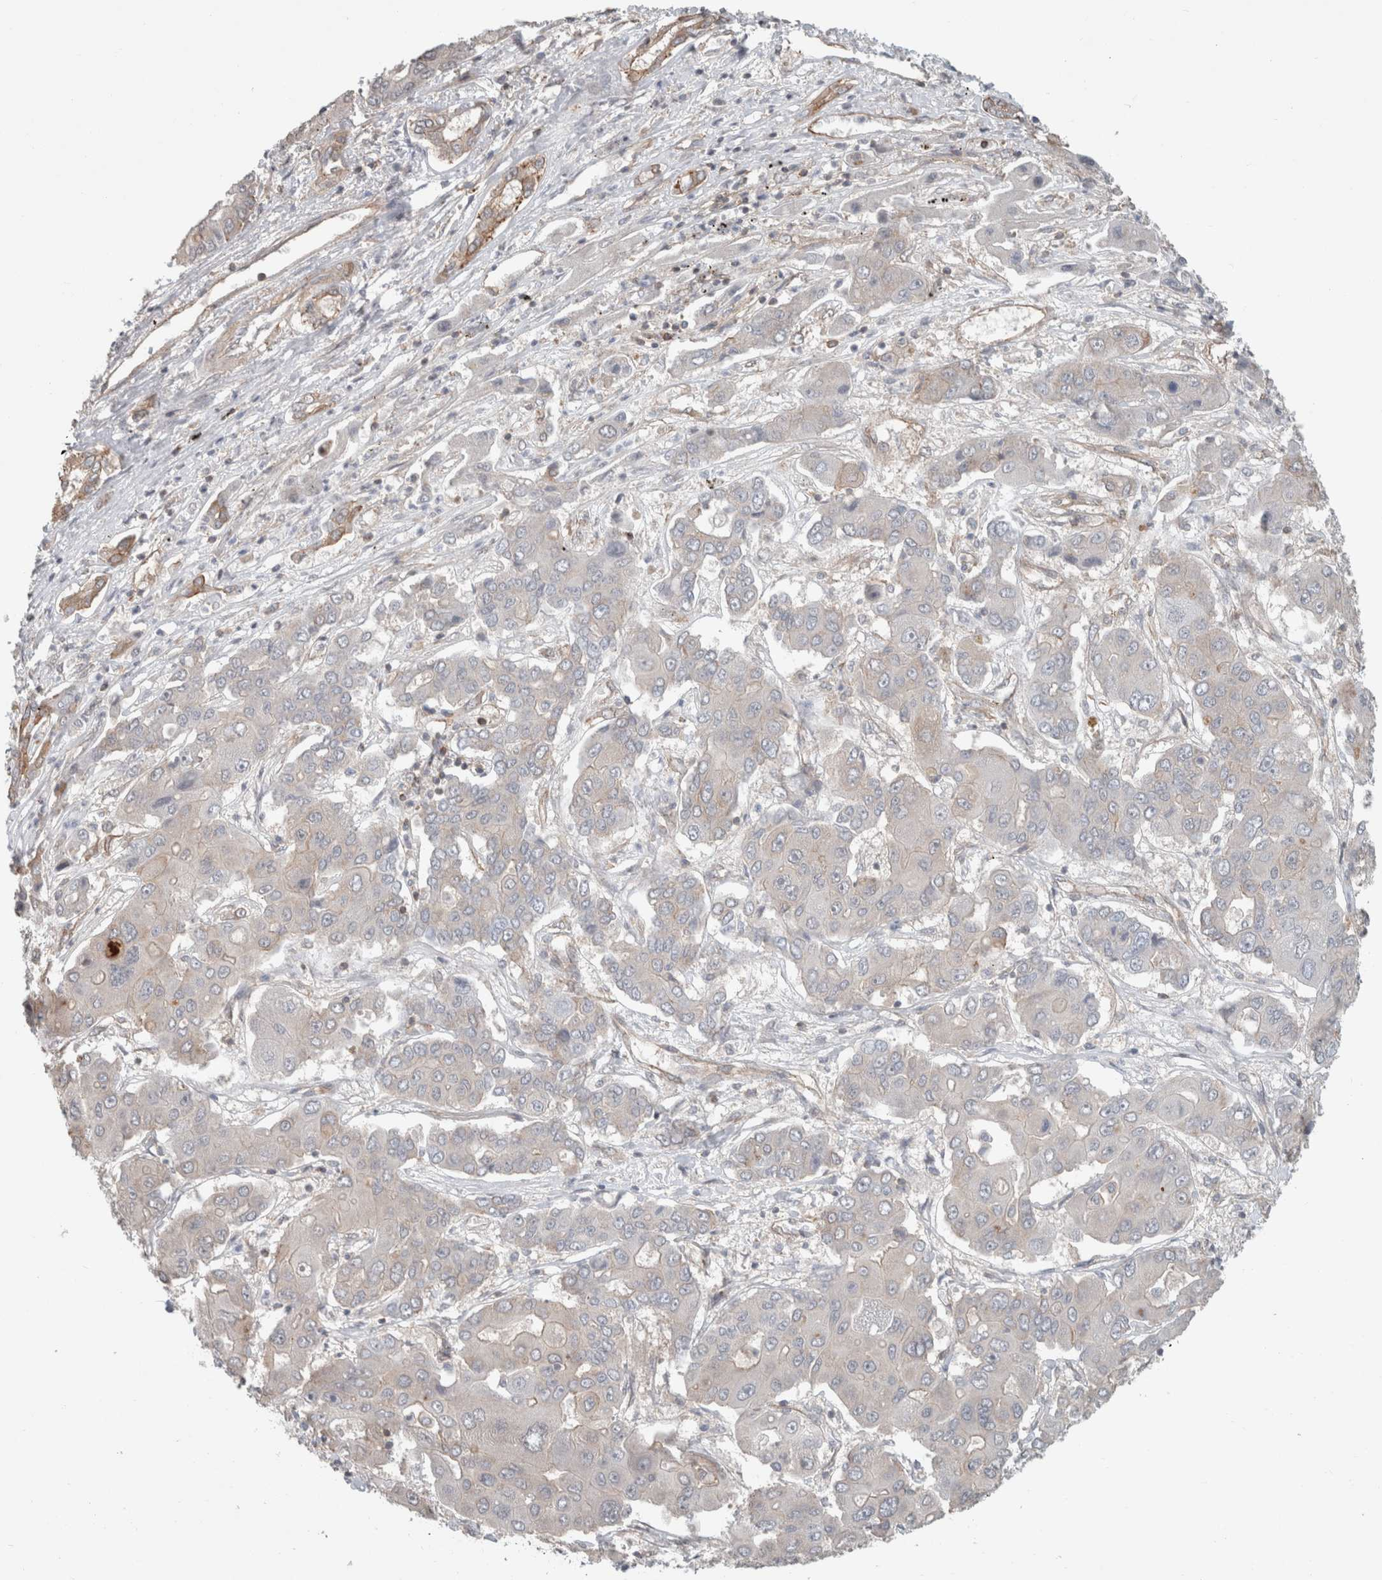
{"staining": {"intensity": "negative", "quantity": "none", "location": "none"}, "tissue": "liver cancer", "cell_type": "Tumor cells", "image_type": "cancer", "snomed": [{"axis": "morphology", "description": "Cholangiocarcinoma"}, {"axis": "topography", "description": "Liver"}], "caption": "Immunohistochemistry (IHC) photomicrograph of neoplastic tissue: liver cancer stained with DAB reveals no significant protein positivity in tumor cells.", "gene": "RASAL2", "patient": {"sex": "male", "age": 67}}